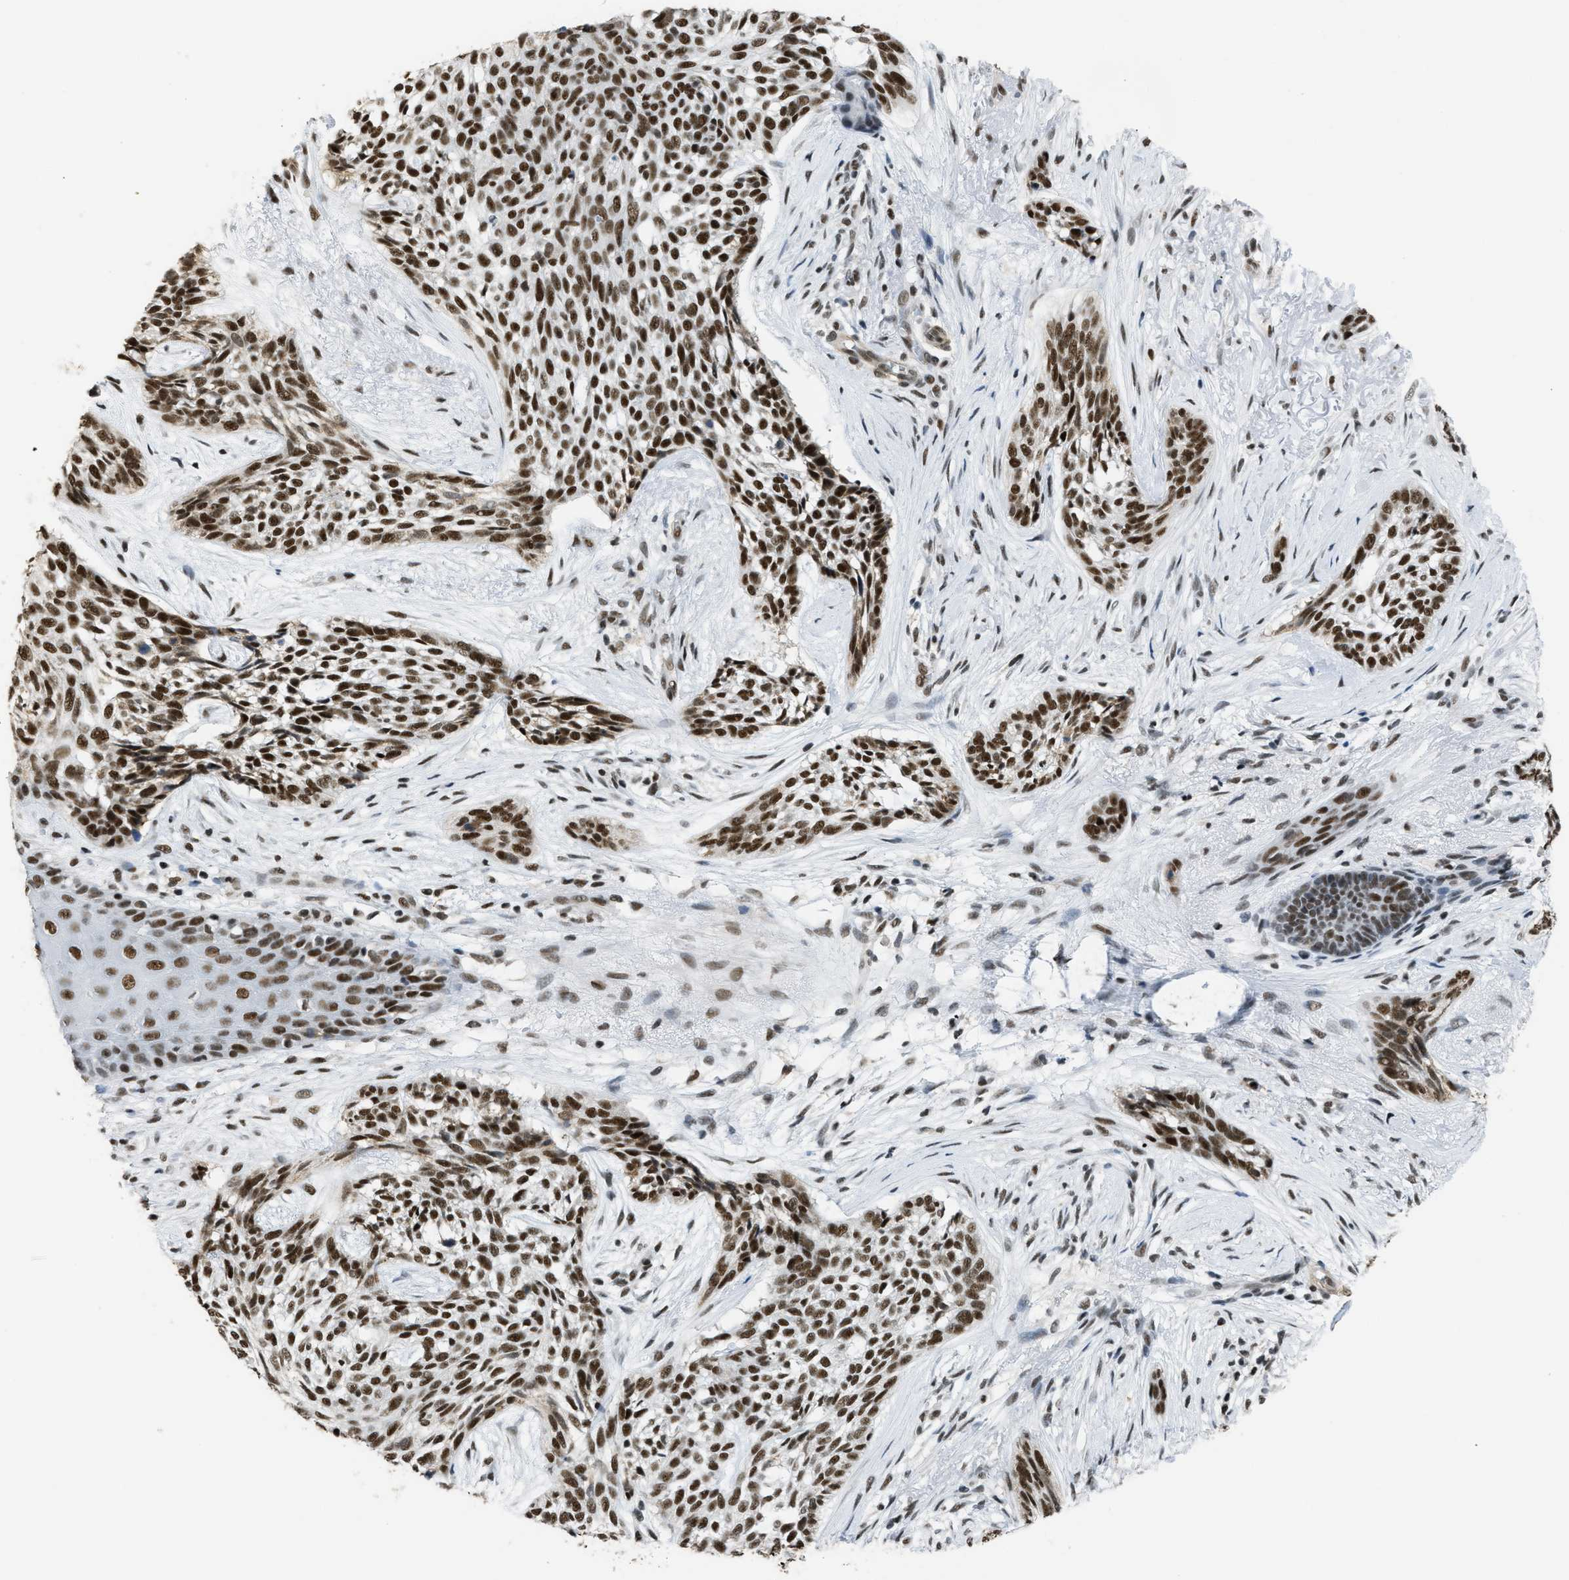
{"staining": {"intensity": "strong", "quantity": ">75%", "location": "nuclear"}, "tissue": "skin cancer", "cell_type": "Tumor cells", "image_type": "cancer", "snomed": [{"axis": "morphology", "description": "Basal cell carcinoma"}, {"axis": "topography", "description": "Skin"}], "caption": "Immunohistochemistry image of neoplastic tissue: basal cell carcinoma (skin) stained using IHC displays high levels of strong protein expression localized specifically in the nuclear of tumor cells, appearing as a nuclear brown color.", "gene": "SCAF4", "patient": {"sex": "female", "age": 88}}